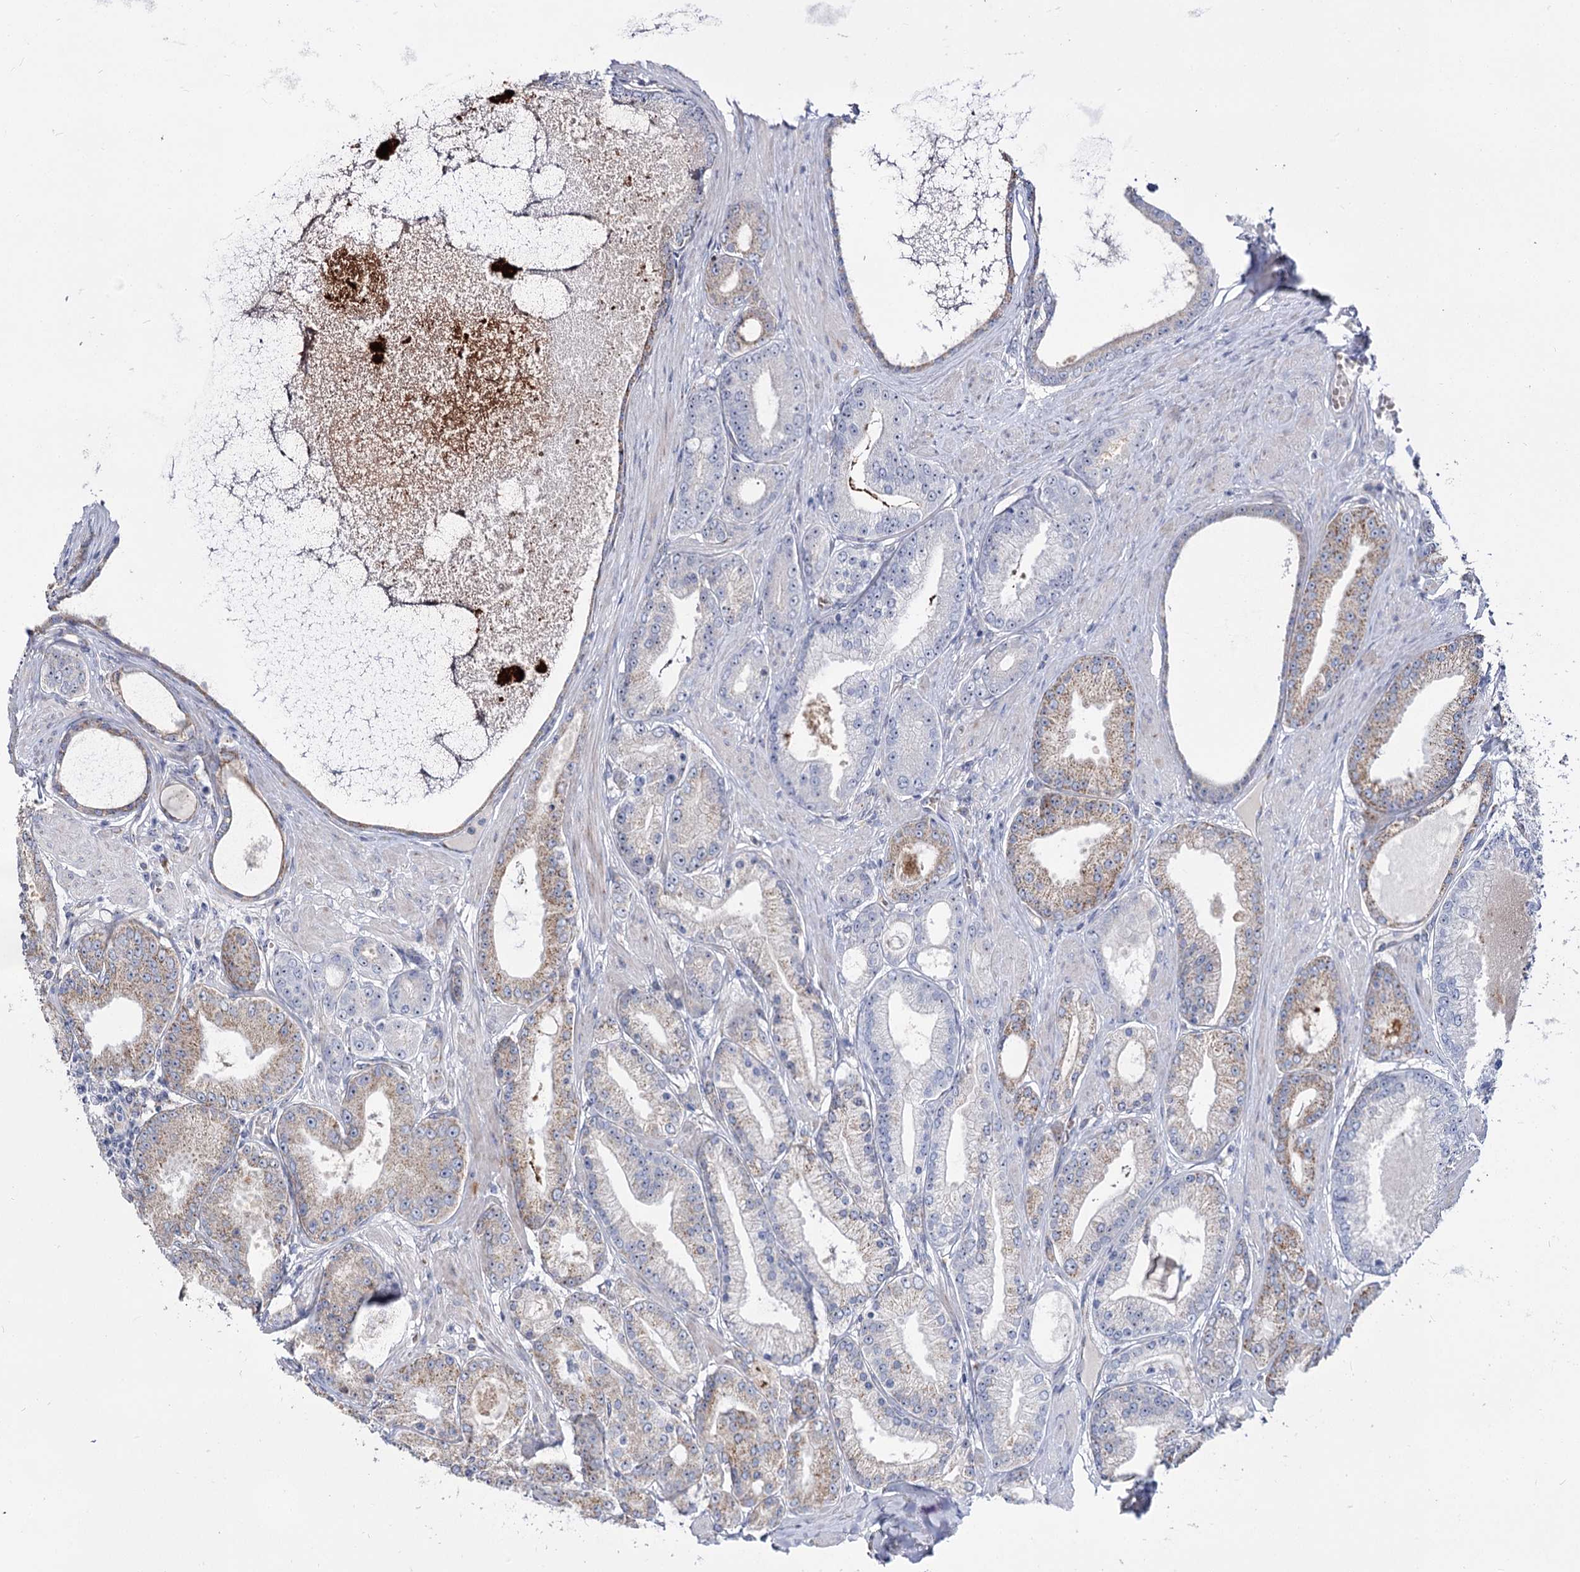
{"staining": {"intensity": "weak", "quantity": "25%-75%", "location": "cytoplasmic/membranous"}, "tissue": "prostate cancer", "cell_type": "Tumor cells", "image_type": "cancer", "snomed": [{"axis": "morphology", "description": "Adenocarcinoma, High grade"}, {"axis": "topography", "description": "Prostate"}], "caption": "This is a photomicrograph of IHC staining of prostate adenocarcinoma (high-grade), which shows weak staining in the cytoplasmic/membranous of tumor cells.", "gene": "SUOX", "patient": {"sex": "male", "age": 59}}